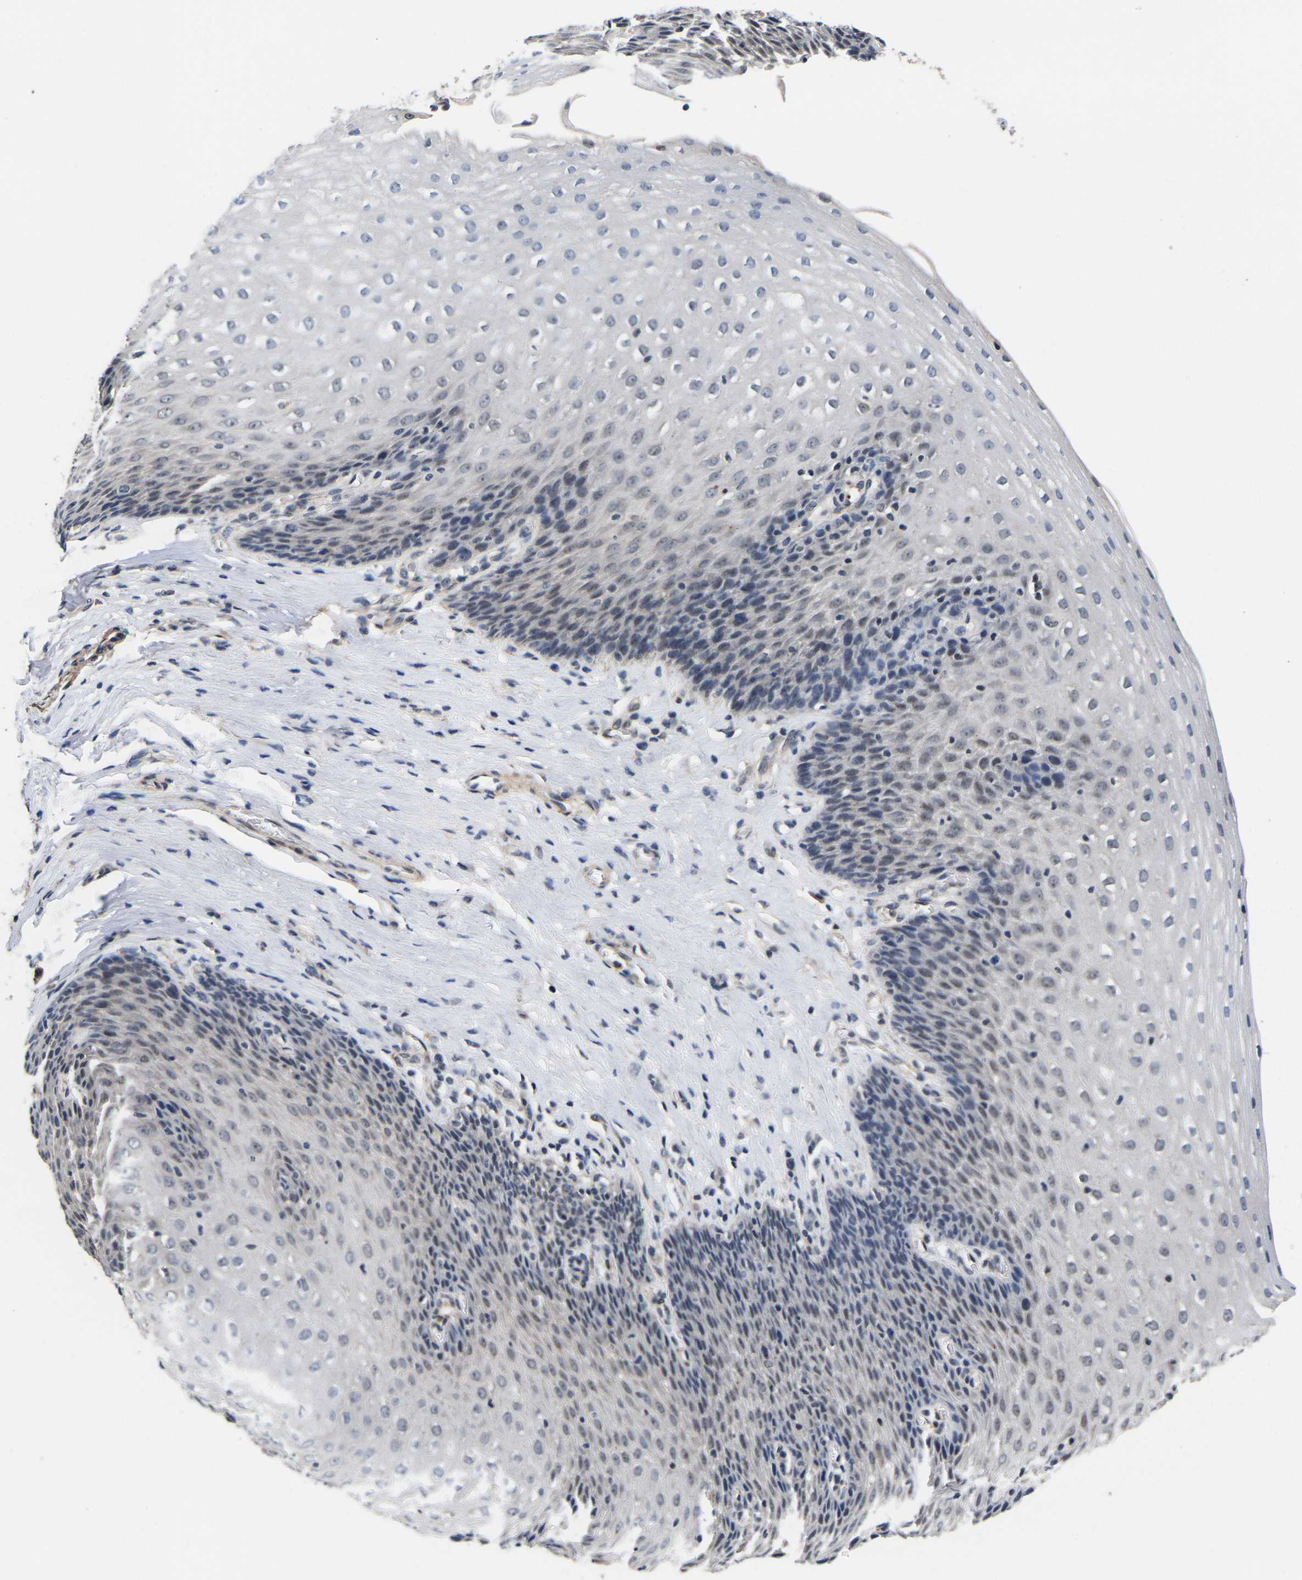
{"staining": {"intensity": "negative", "quantity": "none", "location": "none"}, "tissue": "esophagus", "cell_type": "Squamous epithelial cells", "image_type": "normal", "snomed": [{"axis": "morphology", "description": "Normal tissue, NOS"}, {"axis": "topography", "description": "Esophagus"}], "caption": "DAB immunohistochemical staining of benign human esophagus displays no significant expression in squamous epithelial cells. The staining was performed using DAB to visualize the protein expression in brown, while the nuclei were stained in blue with hematoxylin (Magnification: 20x).", "gene": "METTL16", "patient": {"sex": "female", "age": 61}}